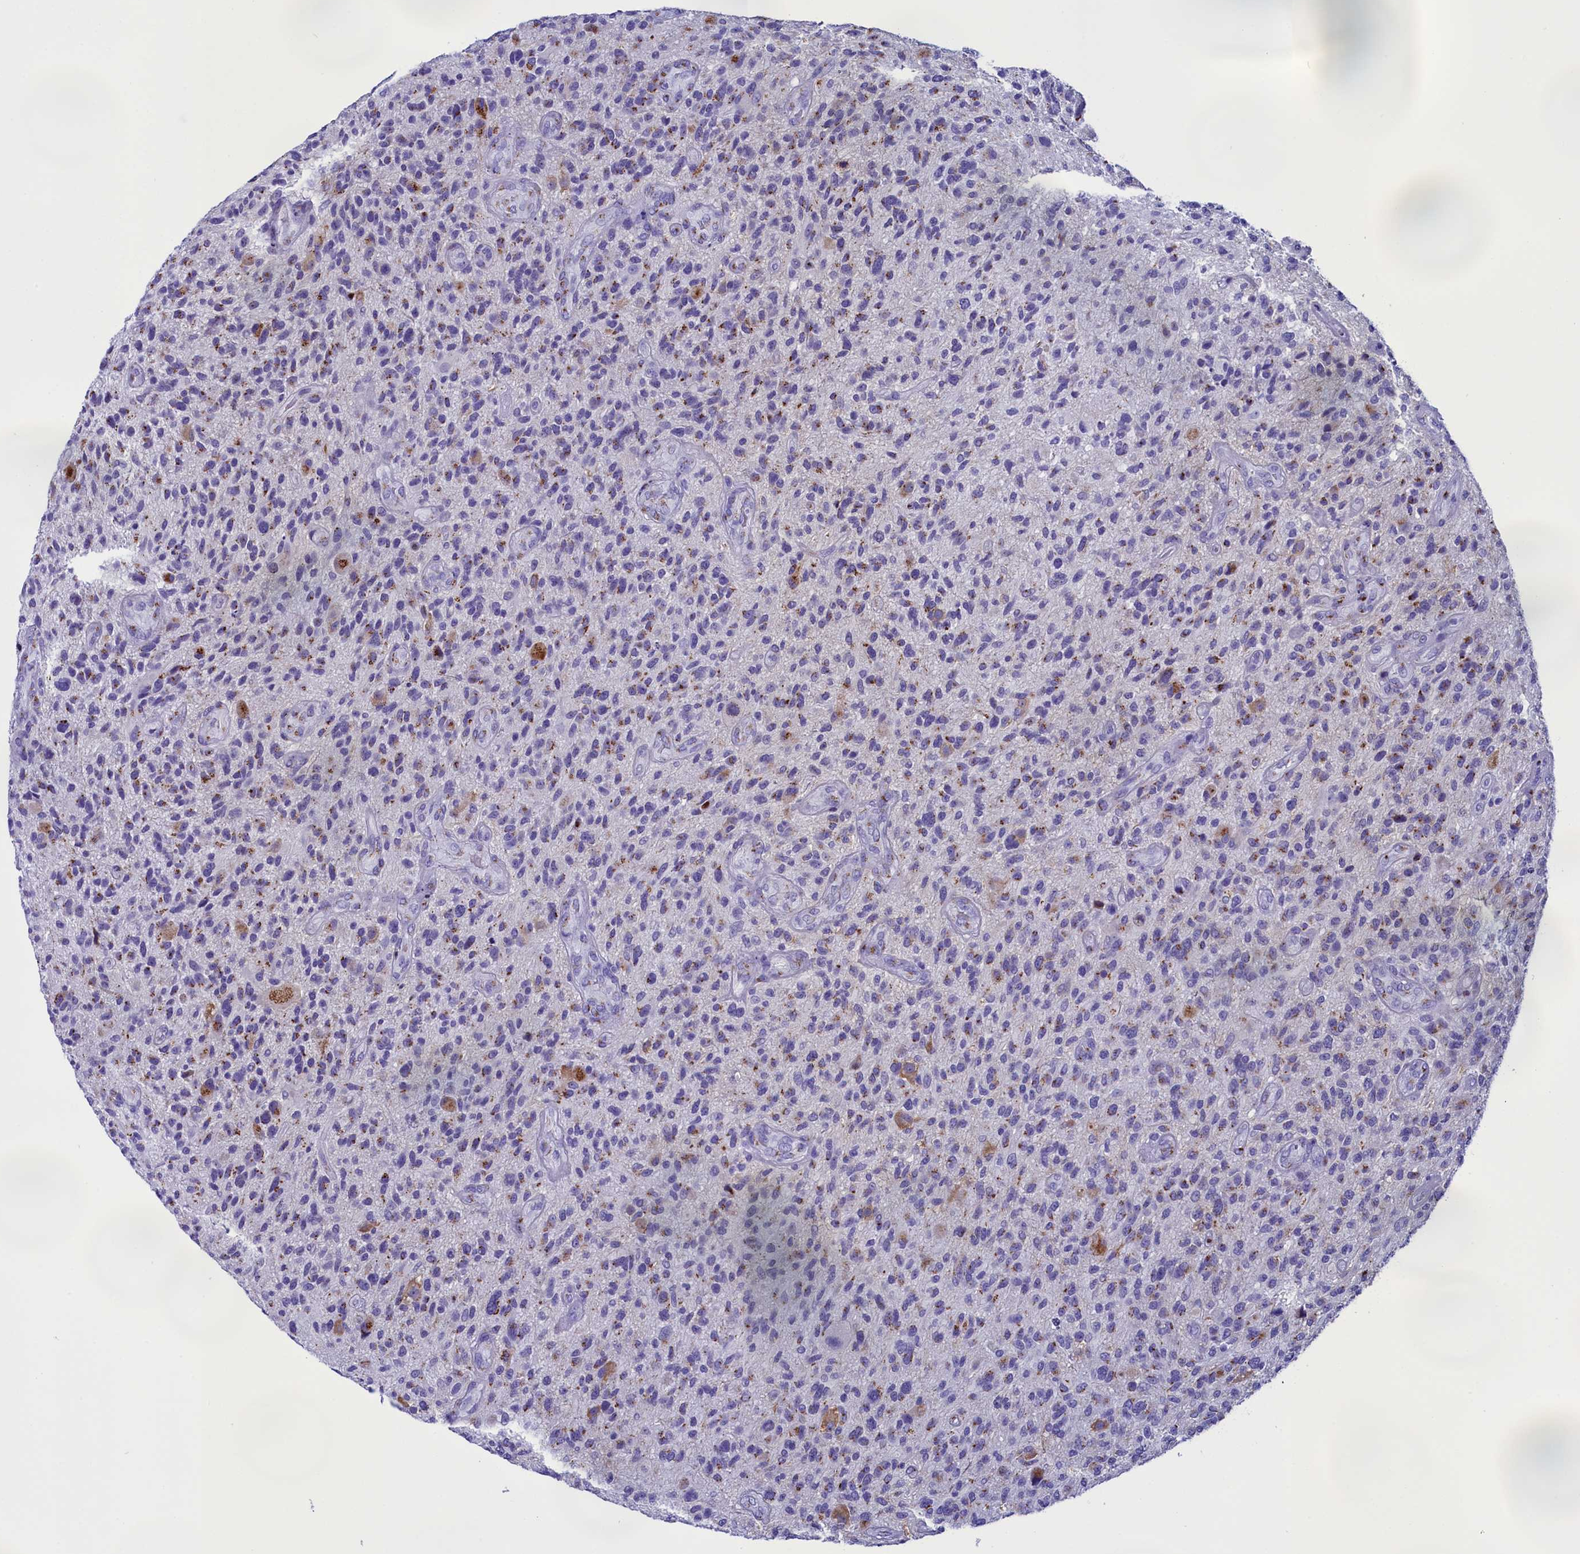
{"staining": {"intensity": "moderate", "quantity": "25%-75%", "location": "cytoplasmic/membranous"}, "tissue": "glioma", "cell_type": "Tumor cells", "image_type": "cancer", "snomed": [{"axis": "morphology", "description": "Glioma, malignant, High grade"}, {"axis": "topography", "description": "Brain"}], "caption": "Malignant glioma (high-grade) stained for a protein shows moderate cytoplasmic/membranous positivity in tumor cells.", "gene": "AP3B2", "patient": {"sex": "male", "age": 47}}